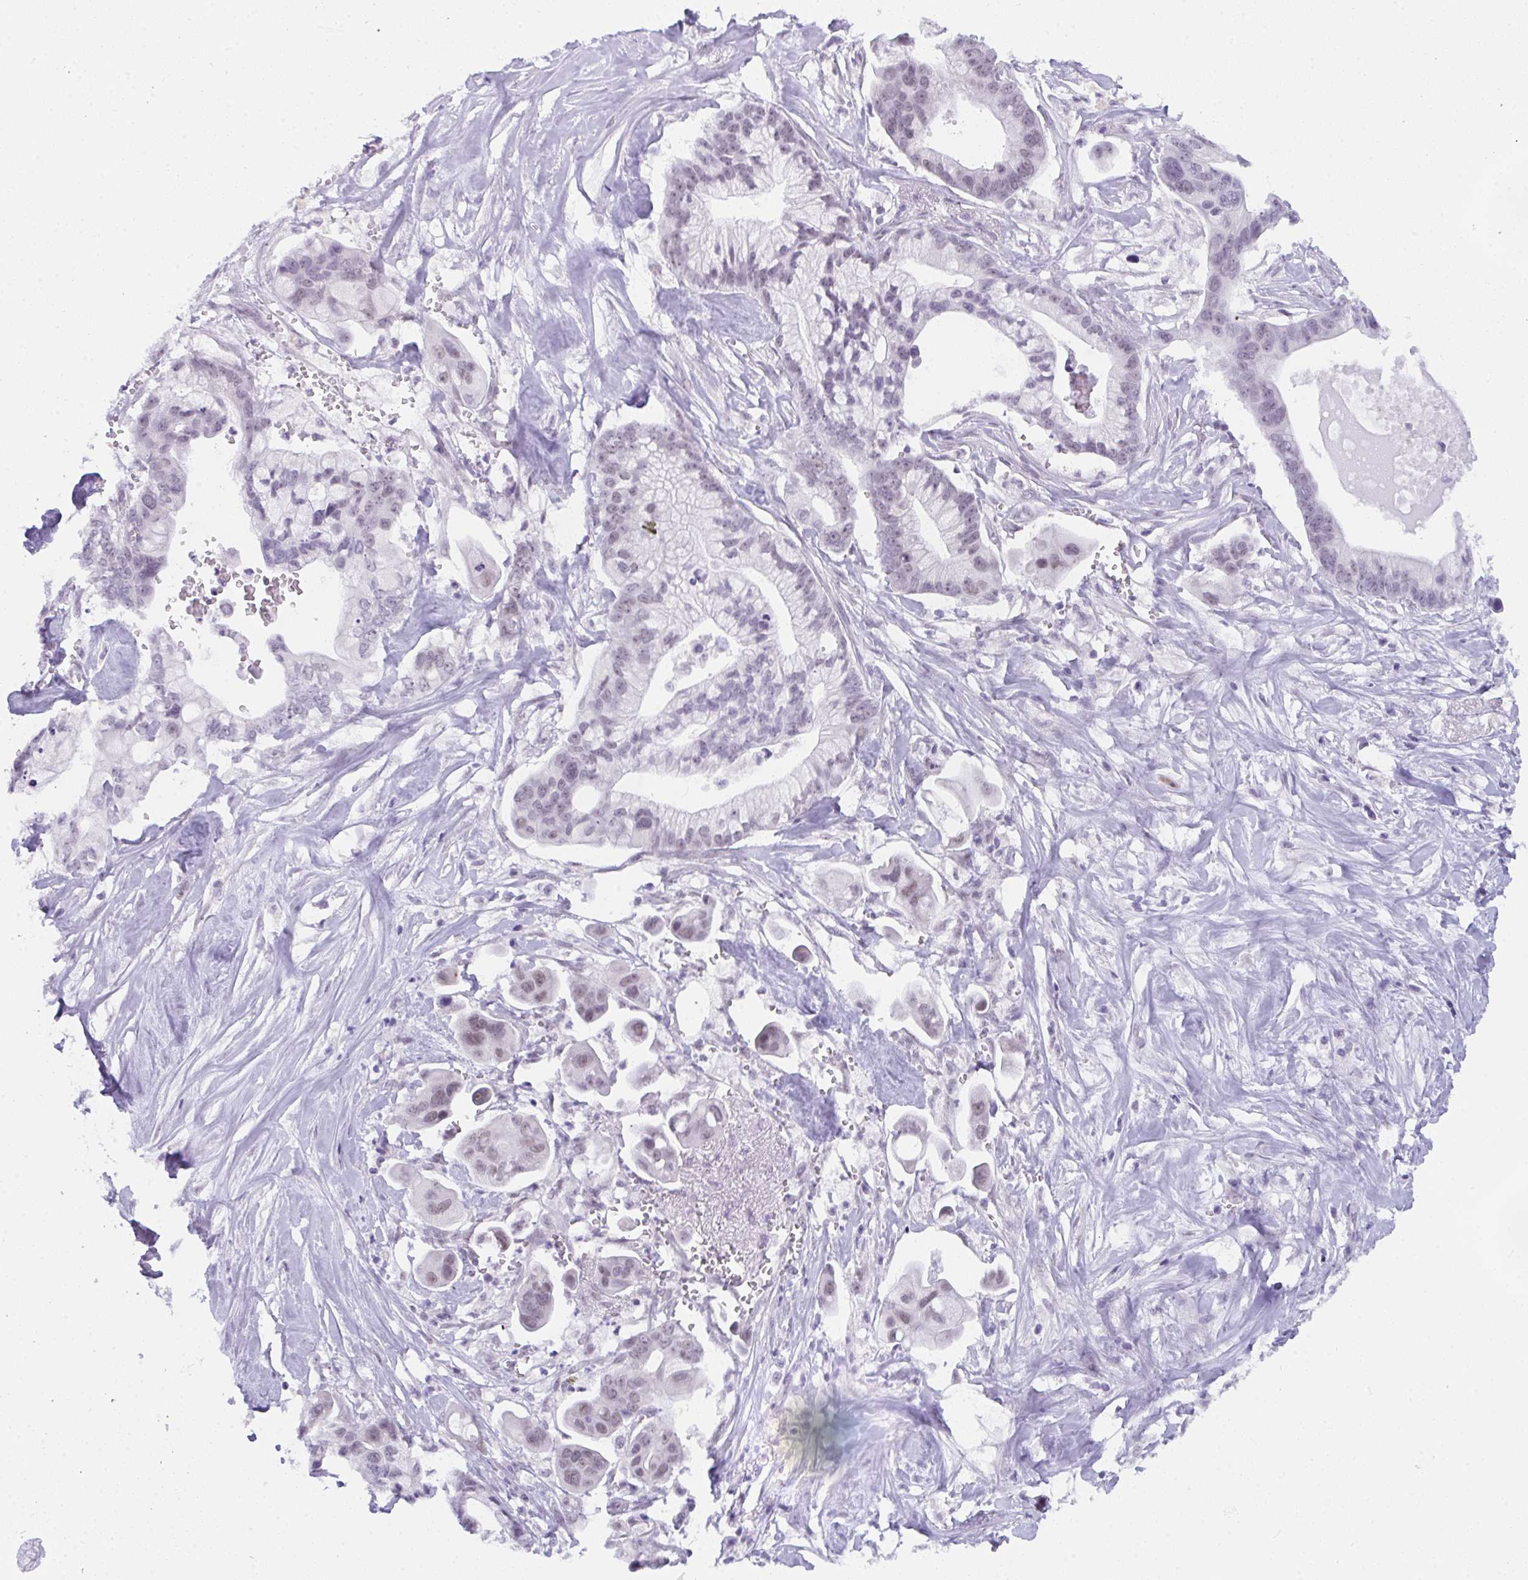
{"staining": {"intensity": "weak", "quantity": "25%-75%", "location": "nuclear"}, "tissue": "pancreatic cancer", "cell_type": "Tumor cells", "image_type": "cancer", "snomed": [{"axis": "morphology", "description": "Adenocarcinoma, NOS"}, {"axis": "topography", "description": "Pancreas"}], "caption": "Pancreatic cancer (adenocarcinoma) stained with DAB (3,3'-diaminobenzidine) IHC reveals low levels of weak nuclear expression in approximately 25%-75% of tumor cells. The staining was performed using DAB (3,3'-diaminobenzidine), with brown indicating positive protein expression. Nuclei are stained blue with hematoxylin.", "gene": "CDK13", "patient": {"sex": "male", "age": 68}}